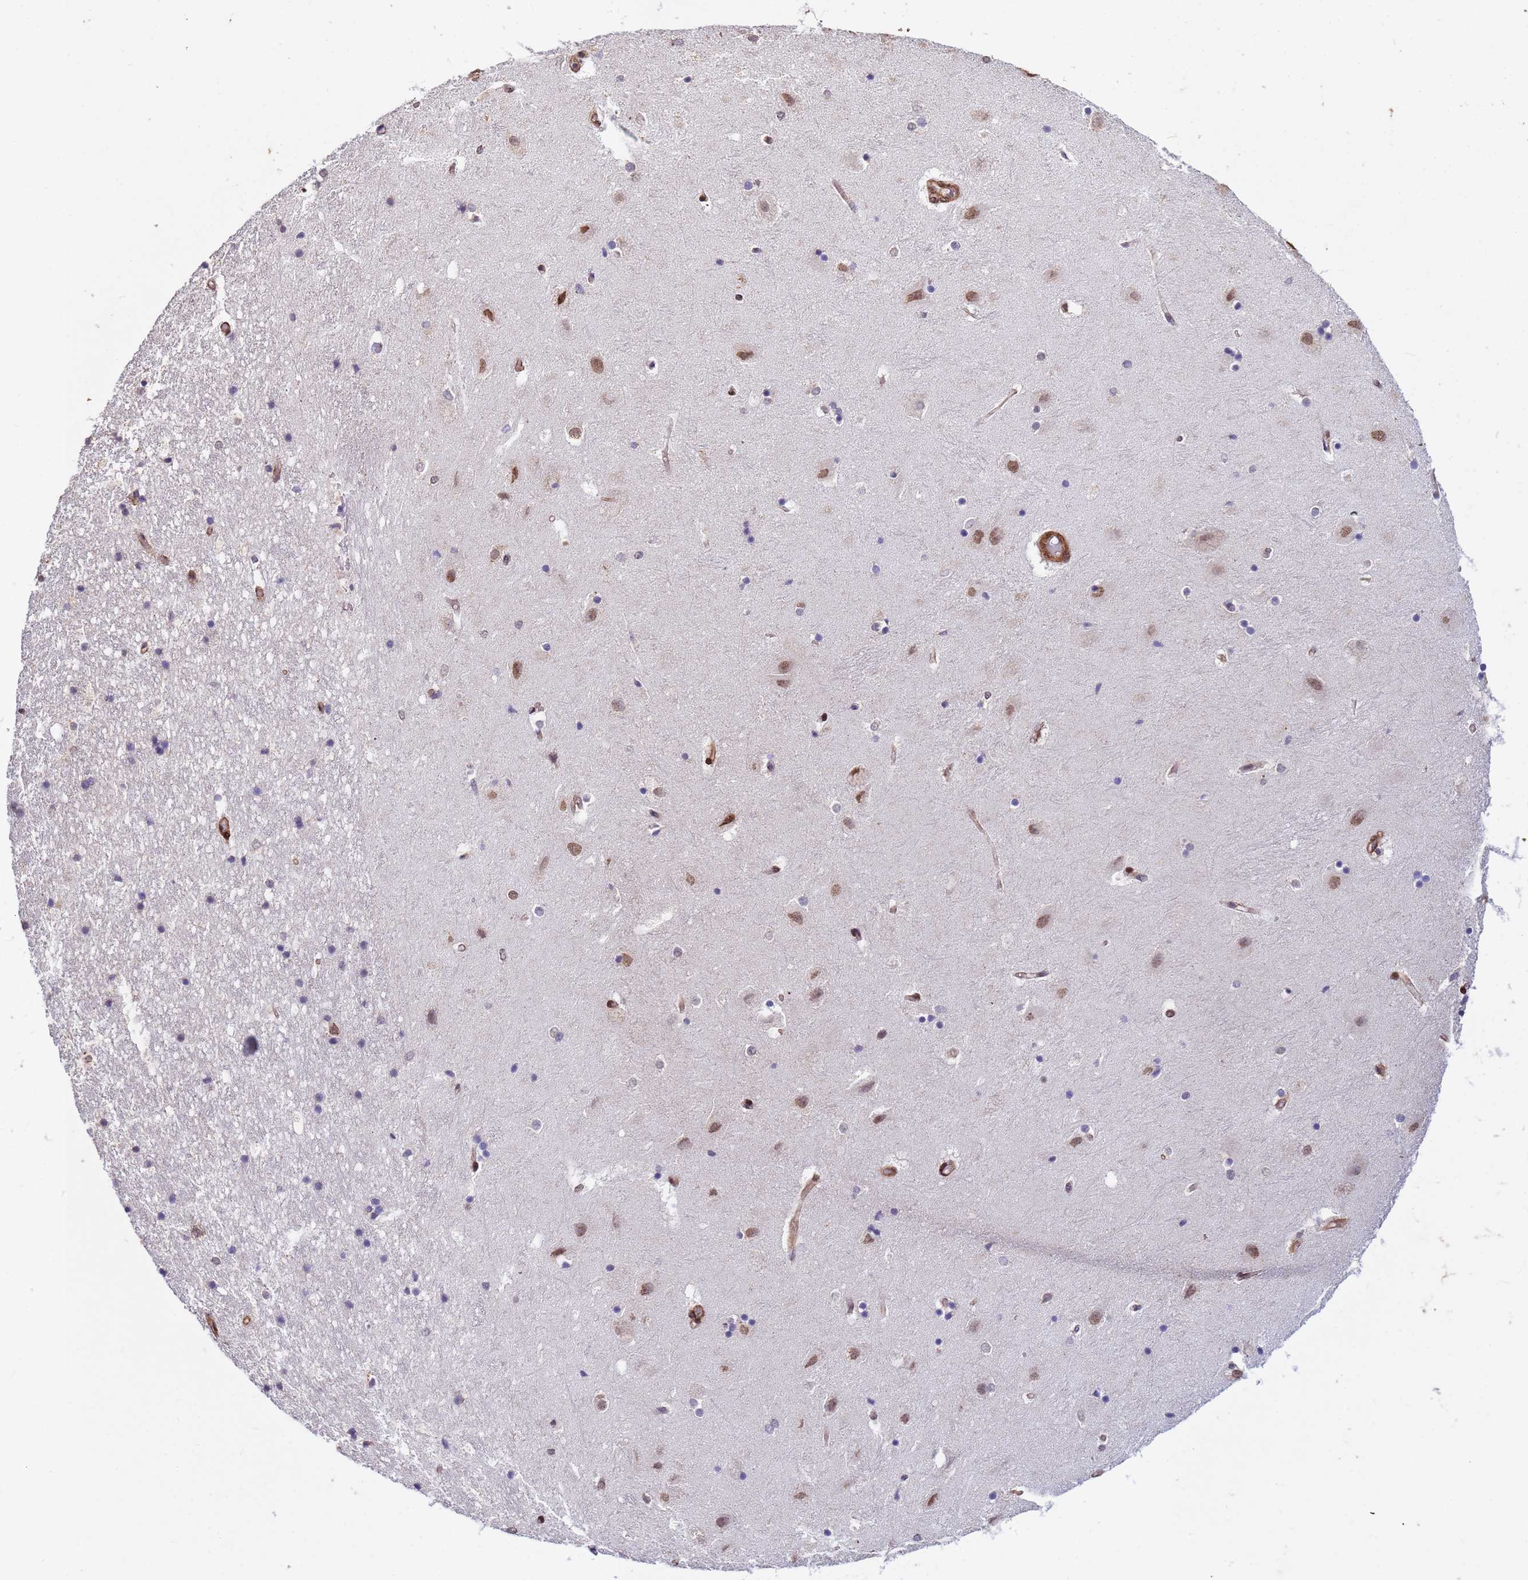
{"staining": {"intensity": "negative", "quantity": "none", "location": "none"}, "tissue": "hippocampus", "cell_type": "Glial cells", "image_type": "normal", "snomed": [{"axis": "morphology", "description": "Normal tissue, NOS"}, {"axis": "topography", "description": "Hippocampus"}], "caption": "Protein analysis of benign hippocampus exhibits no significant expression in glial cells. Nuclei are stained in blue.", "gene": "TRIP6", "patient": {"sex": "female", "age": 52}}